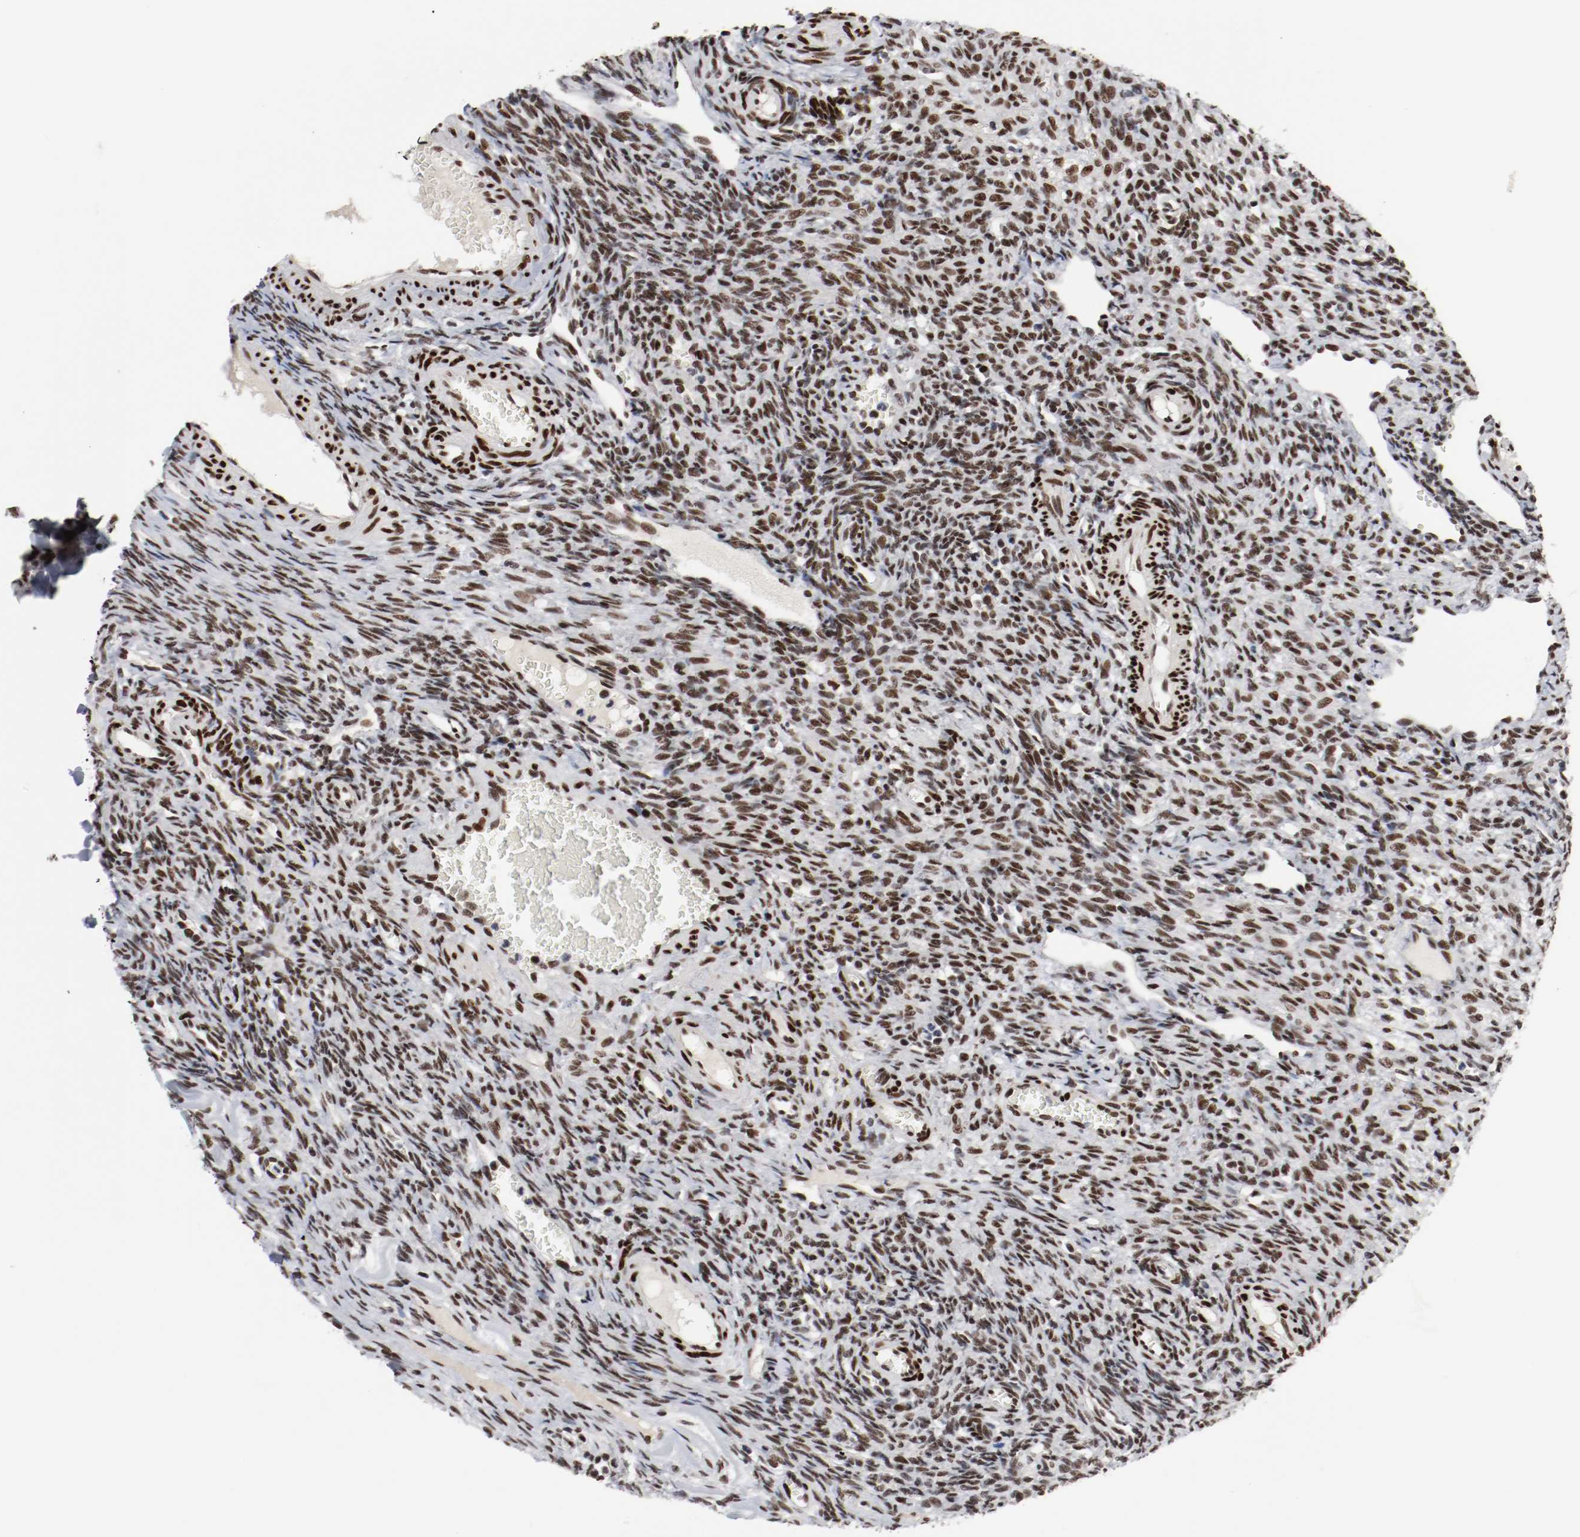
{"staining": {"intensity": "strong", "quantity": ">75%", "location": "nuclear"}, "tissue": "ovary", "cell_type": "Ovarian stroma cells", "image_type": "normal", "snomed": [{"axis": "morphology", "description": "Normal tissue, NOS"}, {"axis": "topography", "description": "Ovary"}], "caption": "Immunohistochemistry (IHC) (DAB) staining of benign ovary displays strong nuclear protein staining in about >75% of ovarian stroma cells. (IHC, brightfield microscopy, high magnification).", "gene": "MEF2D", "patient": {"sex": "female", "age": 33}}